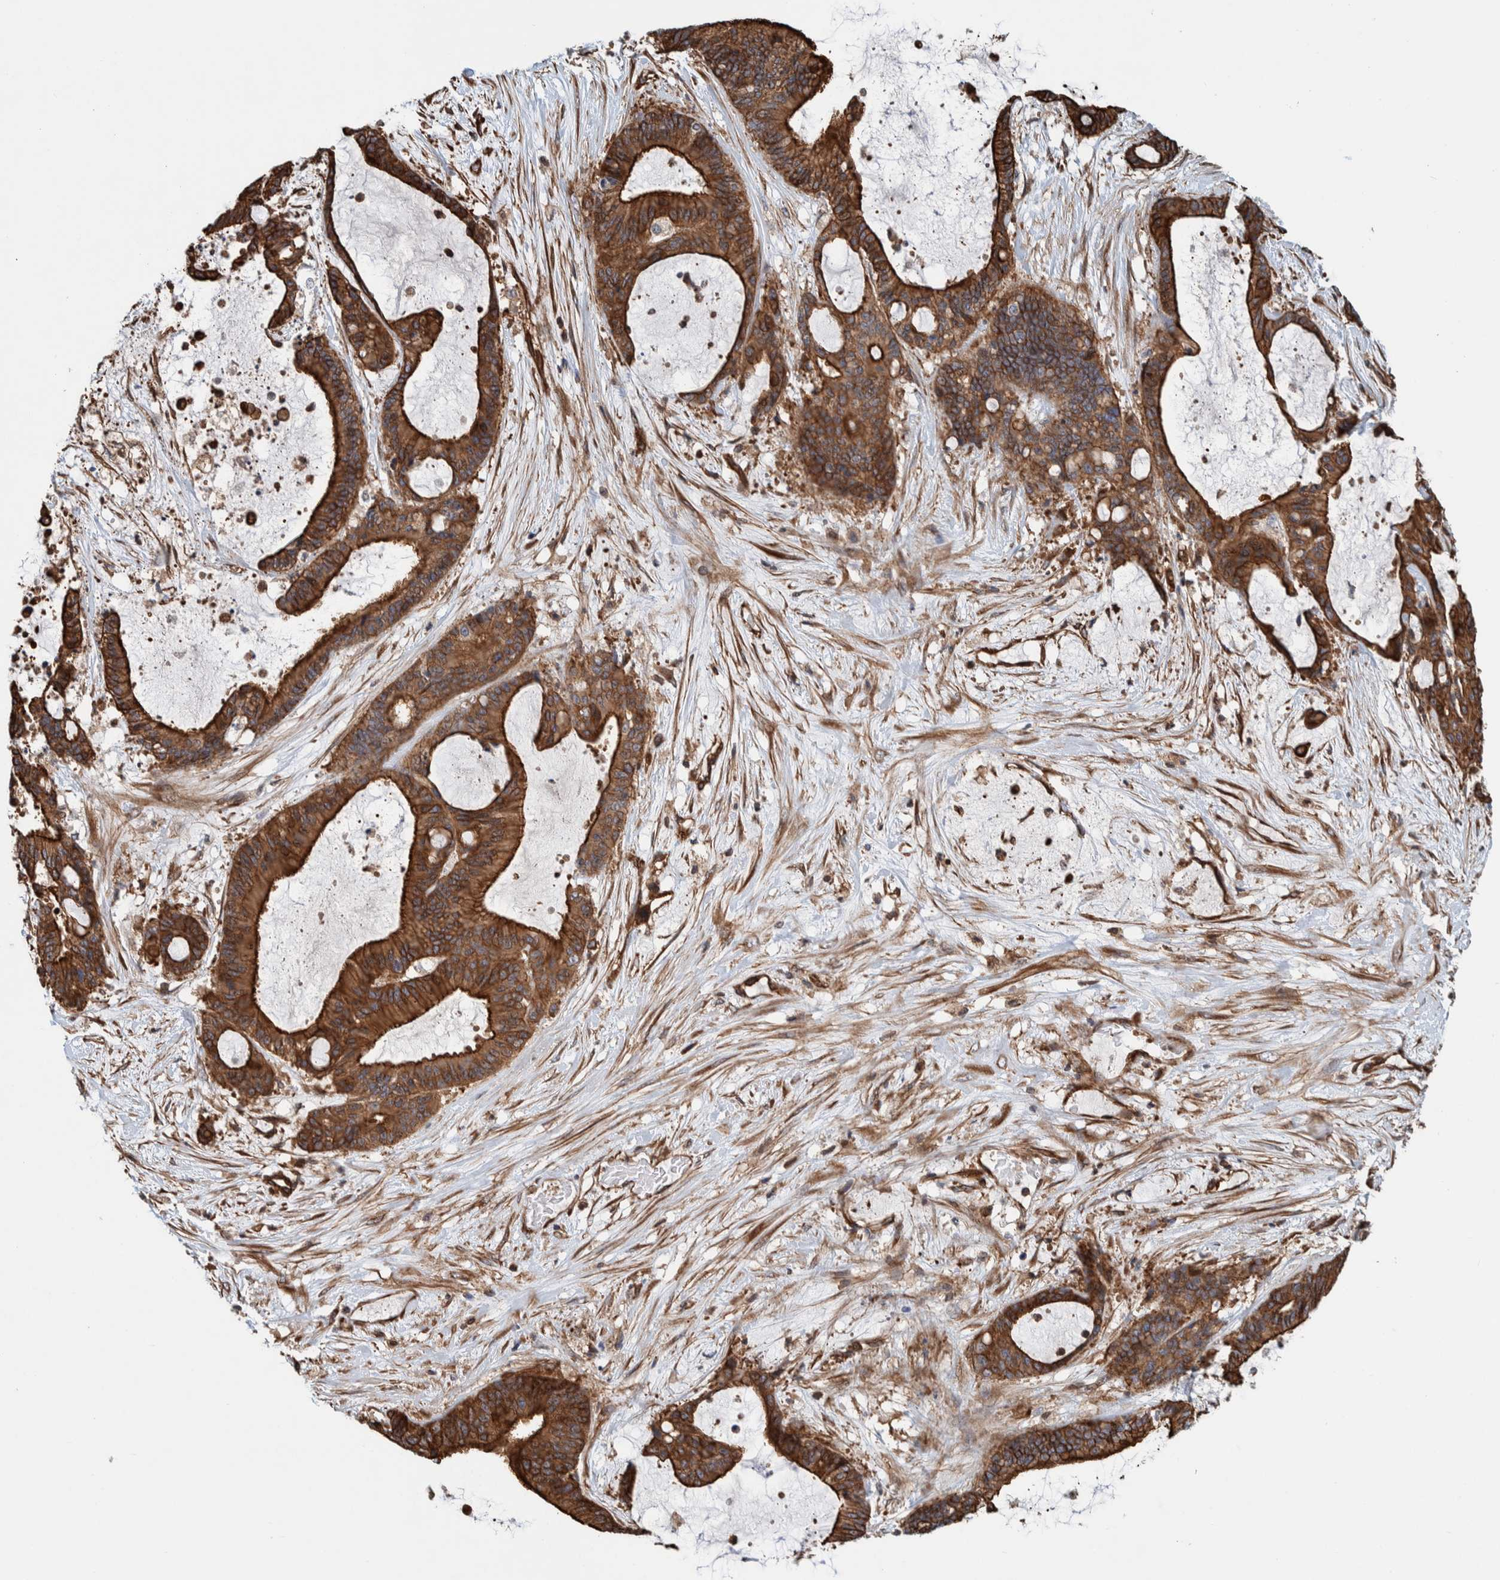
{"staining": {"intensity": "strong", "quantity": ">75%", "location": "cytoplasmic/membranous"}, "tissue": "liver cancer", "cell_type": "Tumor cells", "image_type": "cancer", "snomed": [{"axis": "morphology", "description": "Cholangiocarcinoma"}, {"axis": "topography", "description": "Liver"}], "caption": "Immunohistochemistry (DAB) staining of human liver cholangiocarcinoma demonstrates strong cytoplasmic/membranous protein expression in about >75% of tumor cells. The protein of interest is shown in brown color, while the nuclei are stained blue.", "gene": "PKD1L1", "patient": {"sex": "female", "age": 73}}